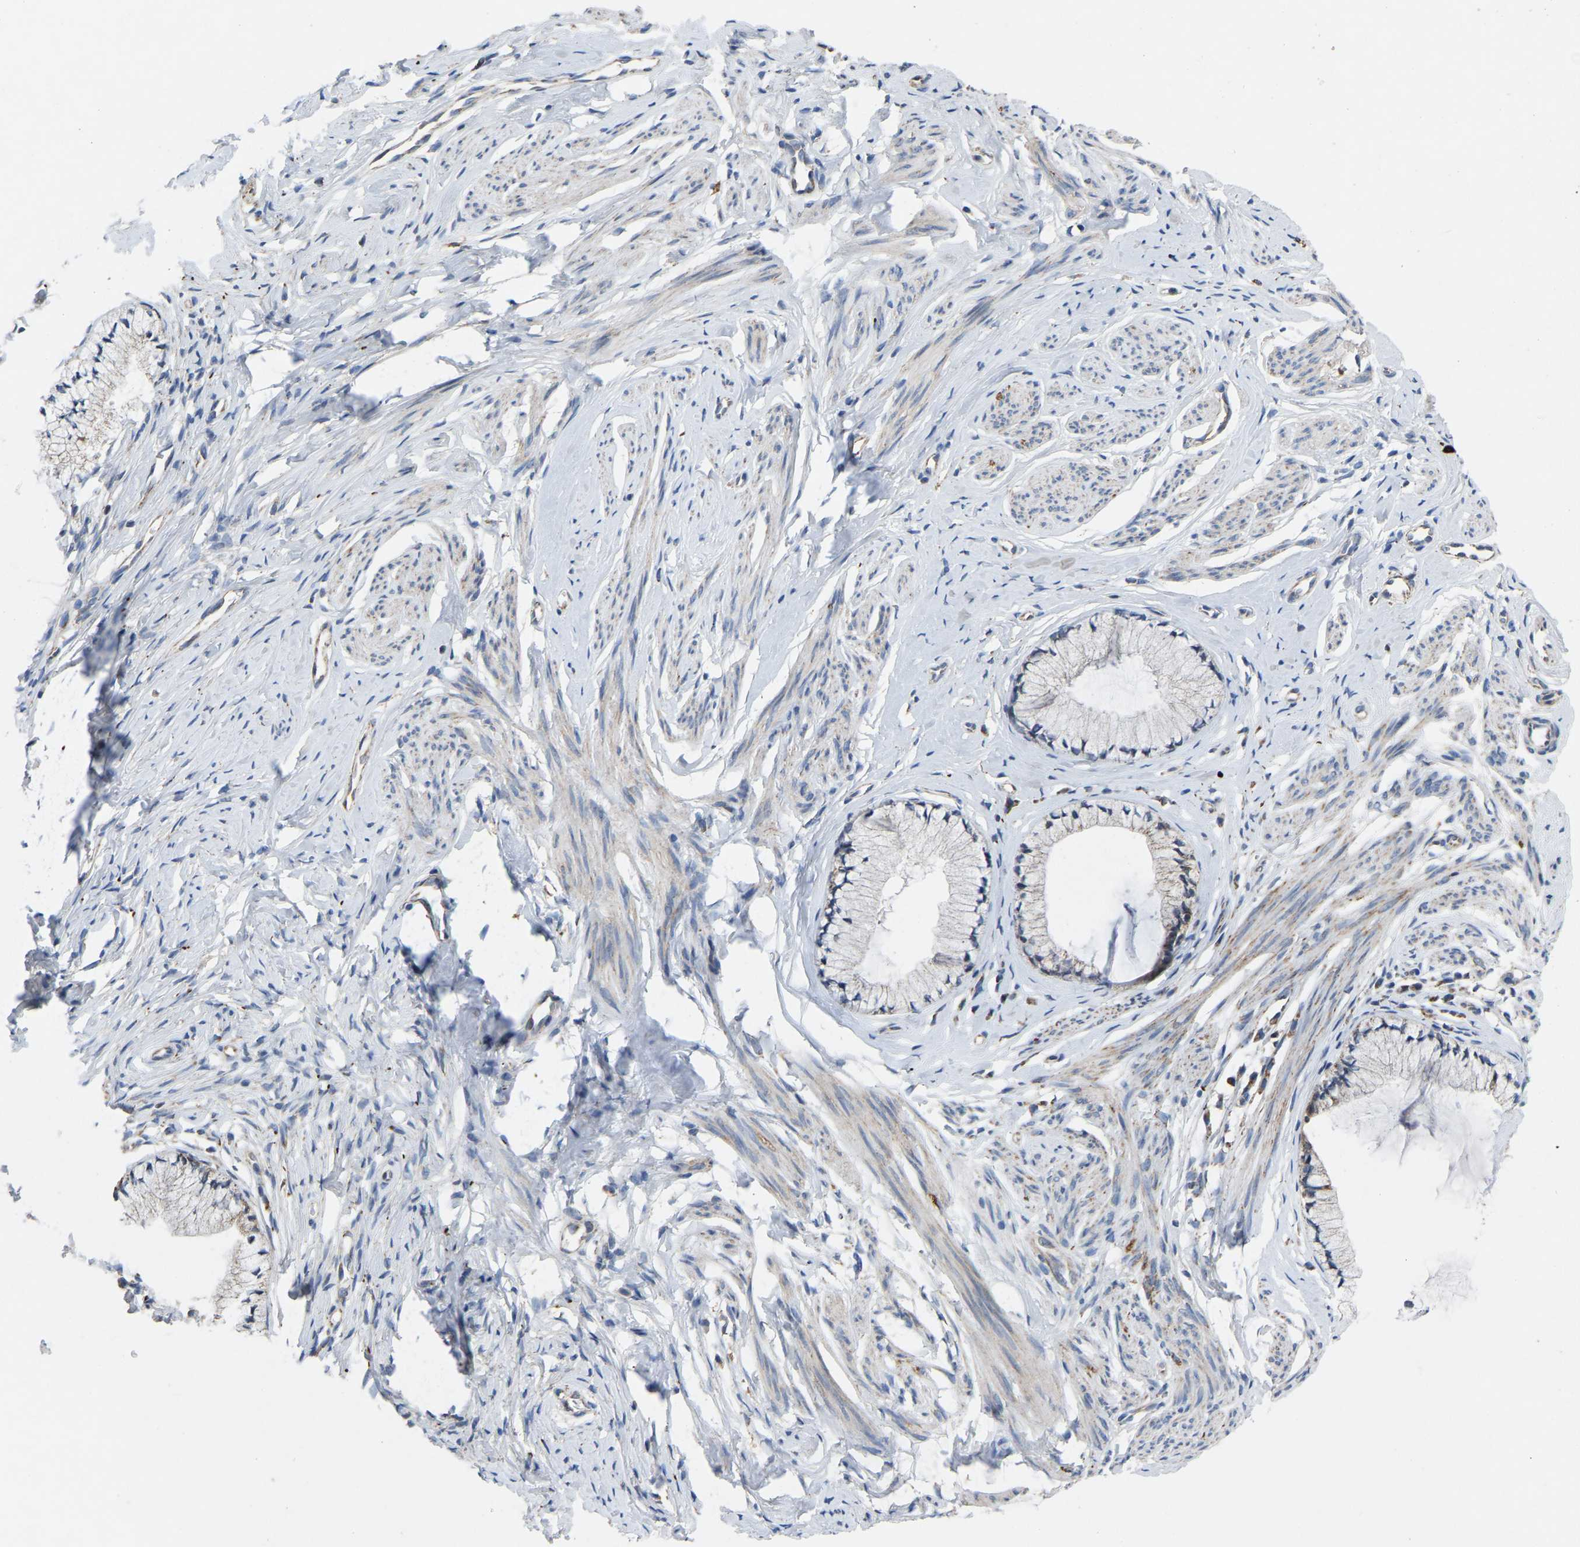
{"staining": {"intensity": "negative", "quantity": "none", "location": "none"}, "tissue": "cervix", "cell_type": "Glandular cells", "image_type": "normal", "snomed": [{"axis": "morphology", "description": "Normal tissue, NOS"}, {"axis": "topography", "description": "Cervix"}], "caption": "Immunohistochemistry photomicrograph of benign human cervix stained for a protein (brown), which exhibits no expression in glandular cells. Brightfield microscopy of immunohistochemistry stained with DAB (brown) and hematoxylin (blue), captured at high magnification.", "gene": "BCL10", "patient": {"sex": "female", "age": 77}}